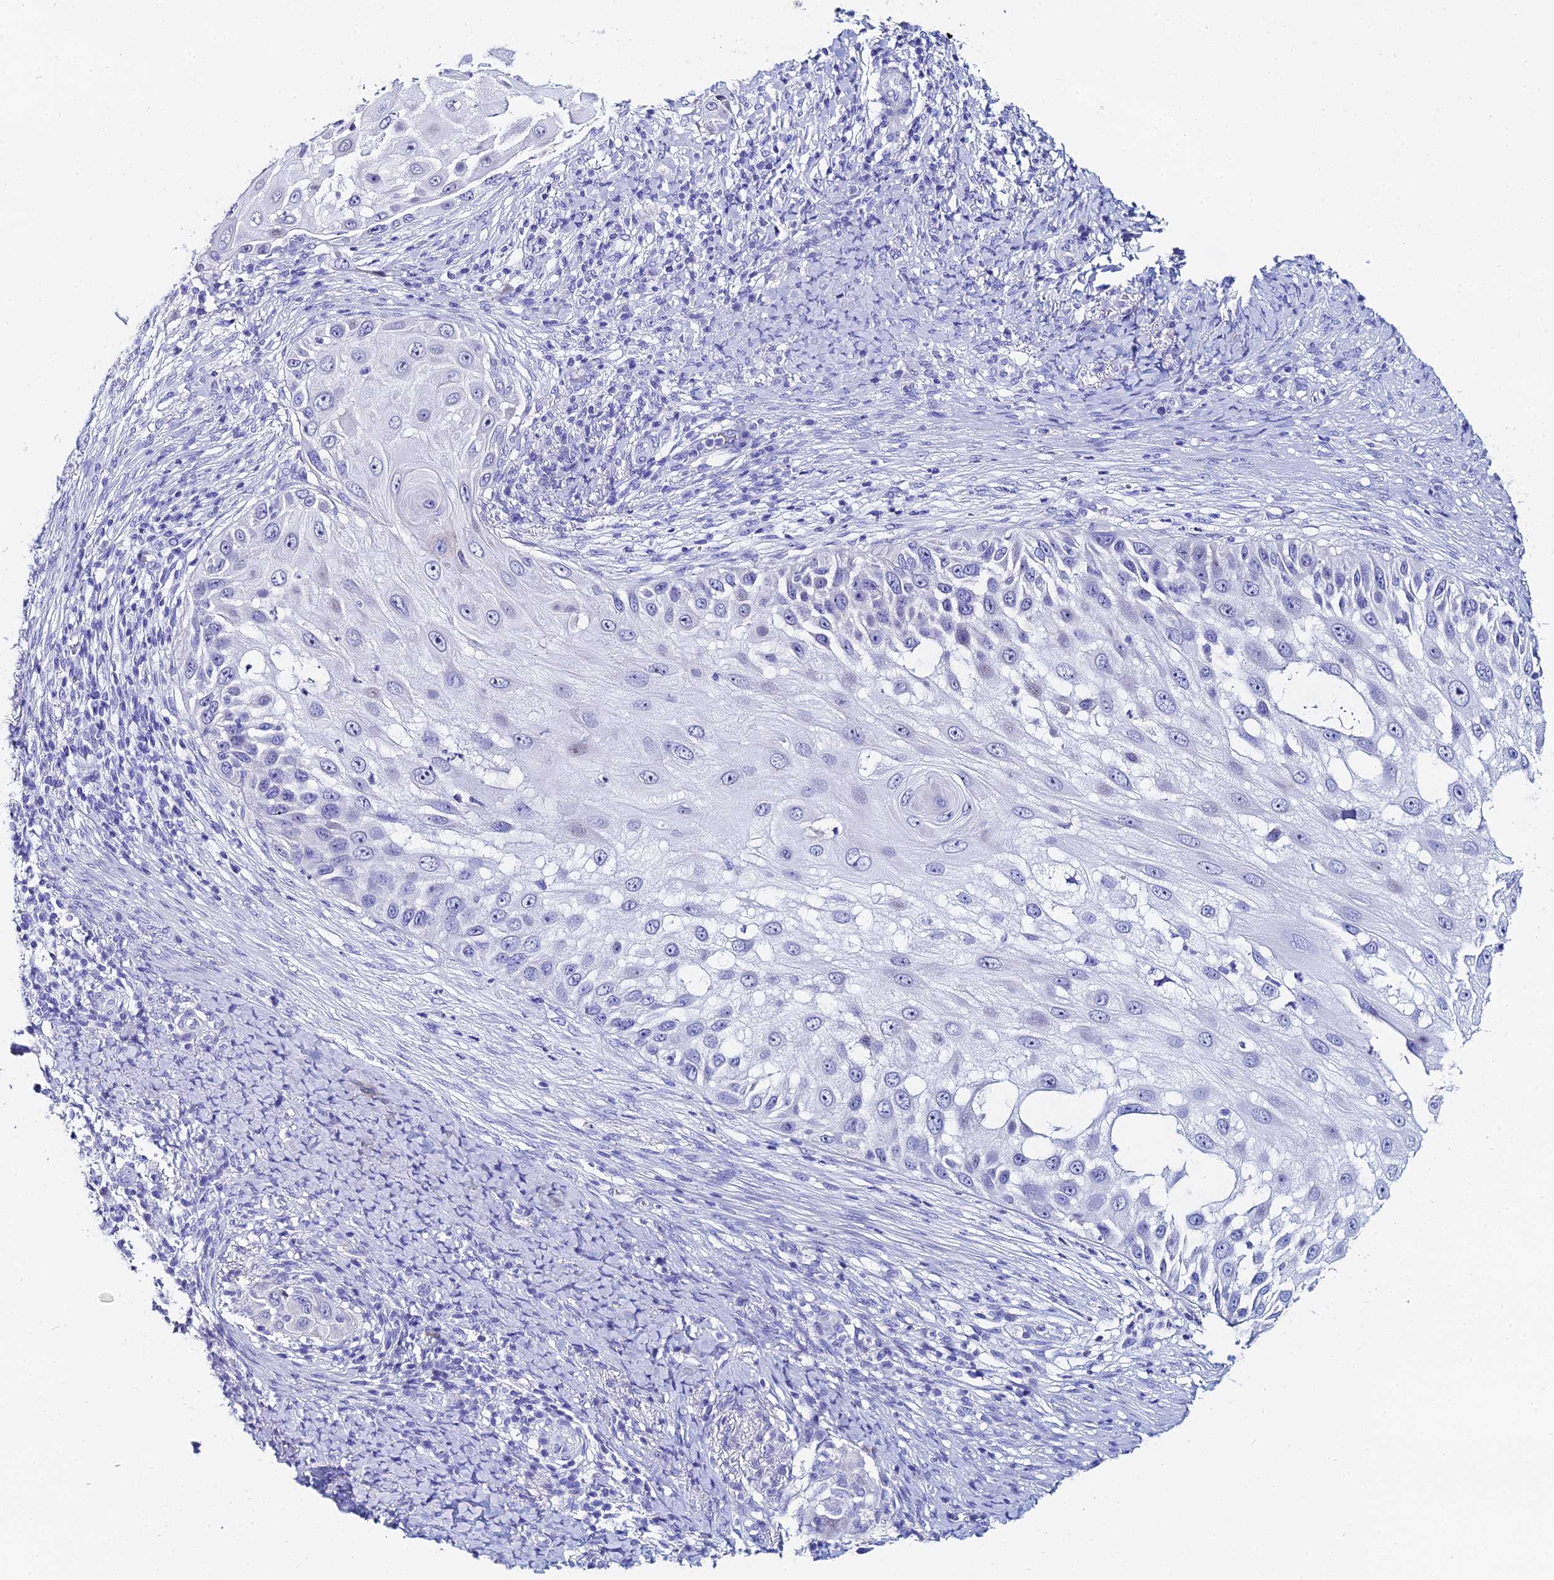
{"staining": {"intensity": "negative", "quantity": "none", "location": "none"}, "tissue": "skin cancer", "cell_type": "Tumor cells", "image_type": "cancer", "snomed": [{"axis": "morphology", "description": "Squamous cell carcinoma, NOS"}, {"axis": "topography", "description": "Skin"}], "caption": "A high-resolution image shows immunohistochemistry staining of skin cancer, which exhibits no significant staining in tumor cells.", "gene": "HSPA1L", "patient": {"sex": "female", "age": 44}}